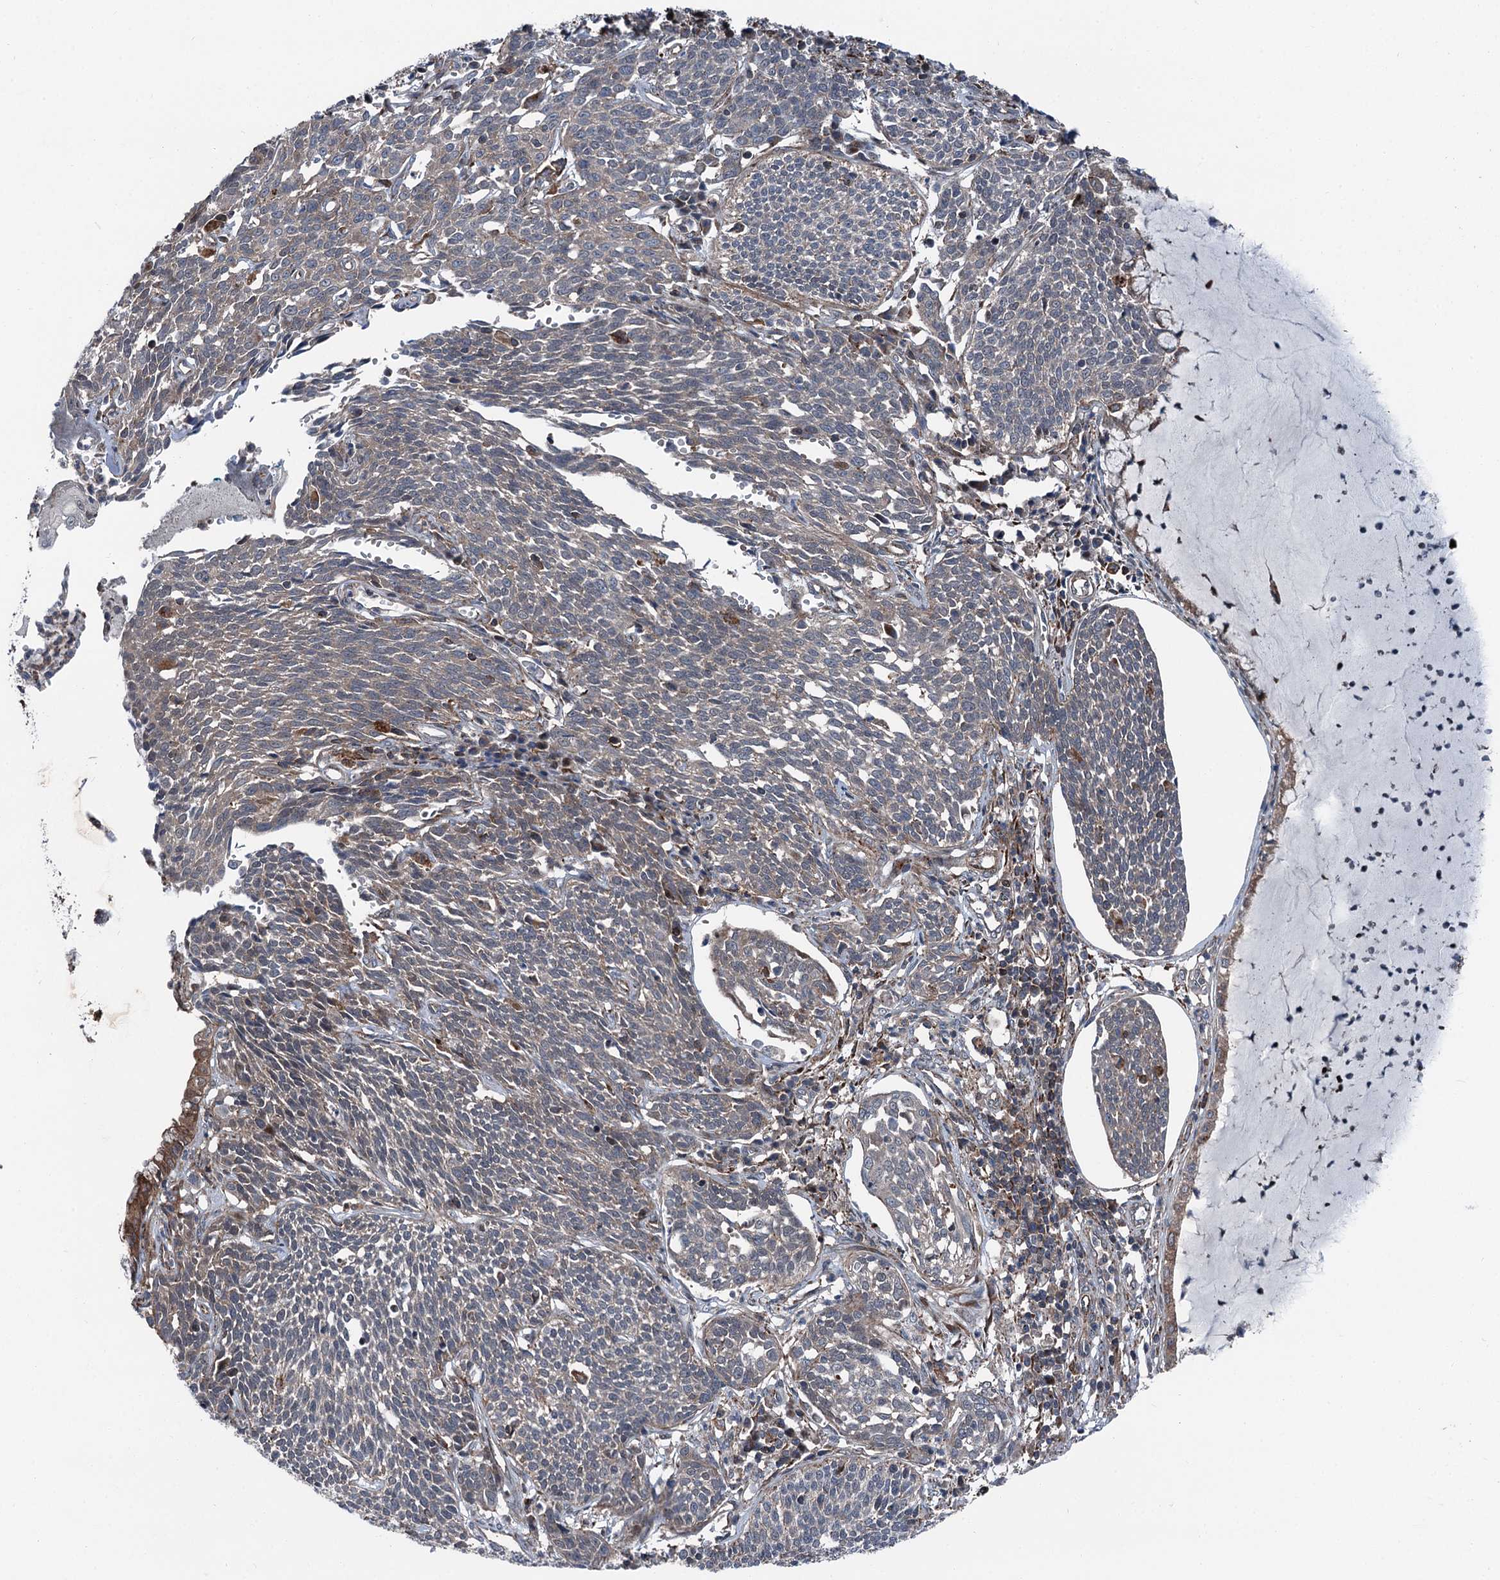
{"staining": {"intensity": "weak", "quantity": "<25%", "location": "cytoplasmic/membranous"}, "tissue": "cervical cancer", "cell_type": "Tumor cells", "image_type": "cancer", "snomed": [{"axis": "morphology", "description": "Squamous cell carcinoma, NOS"}, {"axis": "topography", "description": "Cervix"}], "caption": "High magnification brightfield microscopy of cervical squamous cell carcinoma stained with DAB (brown) and counterstained with hematoxylin (blue): tumor cells show no significant positivity.", "gene": "POLR1D", "patient": {"sex": "female", "age": 34}}